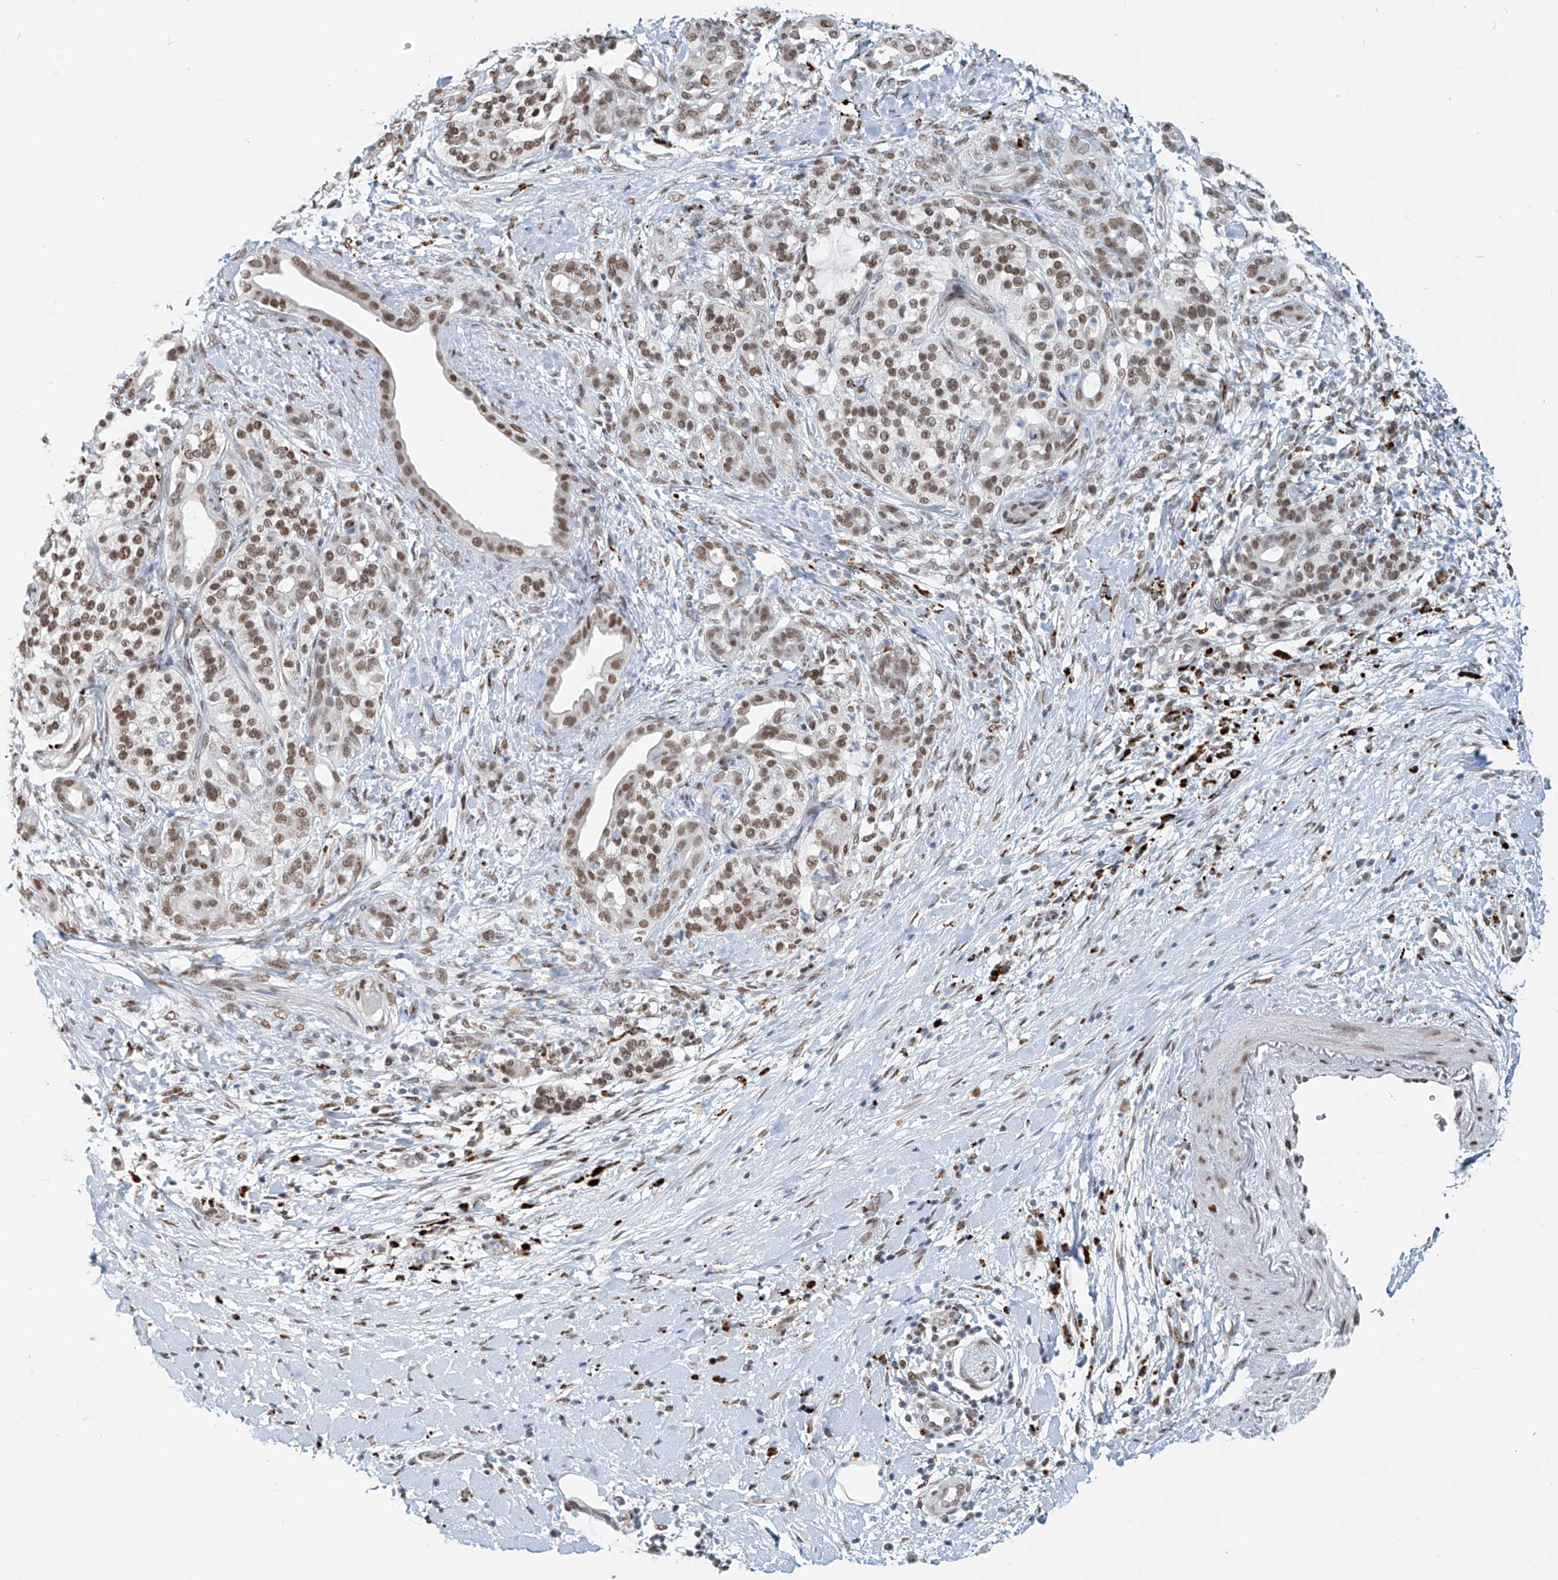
{"staining": {"intensity": "moderate", "quantity": "25%-75%", "location": "nuclear"}, "tissue": "pancreatic cancer", "cell_type": "Tumor cells", "image_type": "cancer", "snomed": [{"axis": "morphology", "description": "Adenocarcinoma, NOS"}, {"axis": "topography", "description": "Pancreas"}], "caption": "A brown stain highlights moderate nuclear expression of a protein in human pancreatic cancer tumor cells.", "gene": "SASH1", "patient": {"sex": "male", "age": 58}}